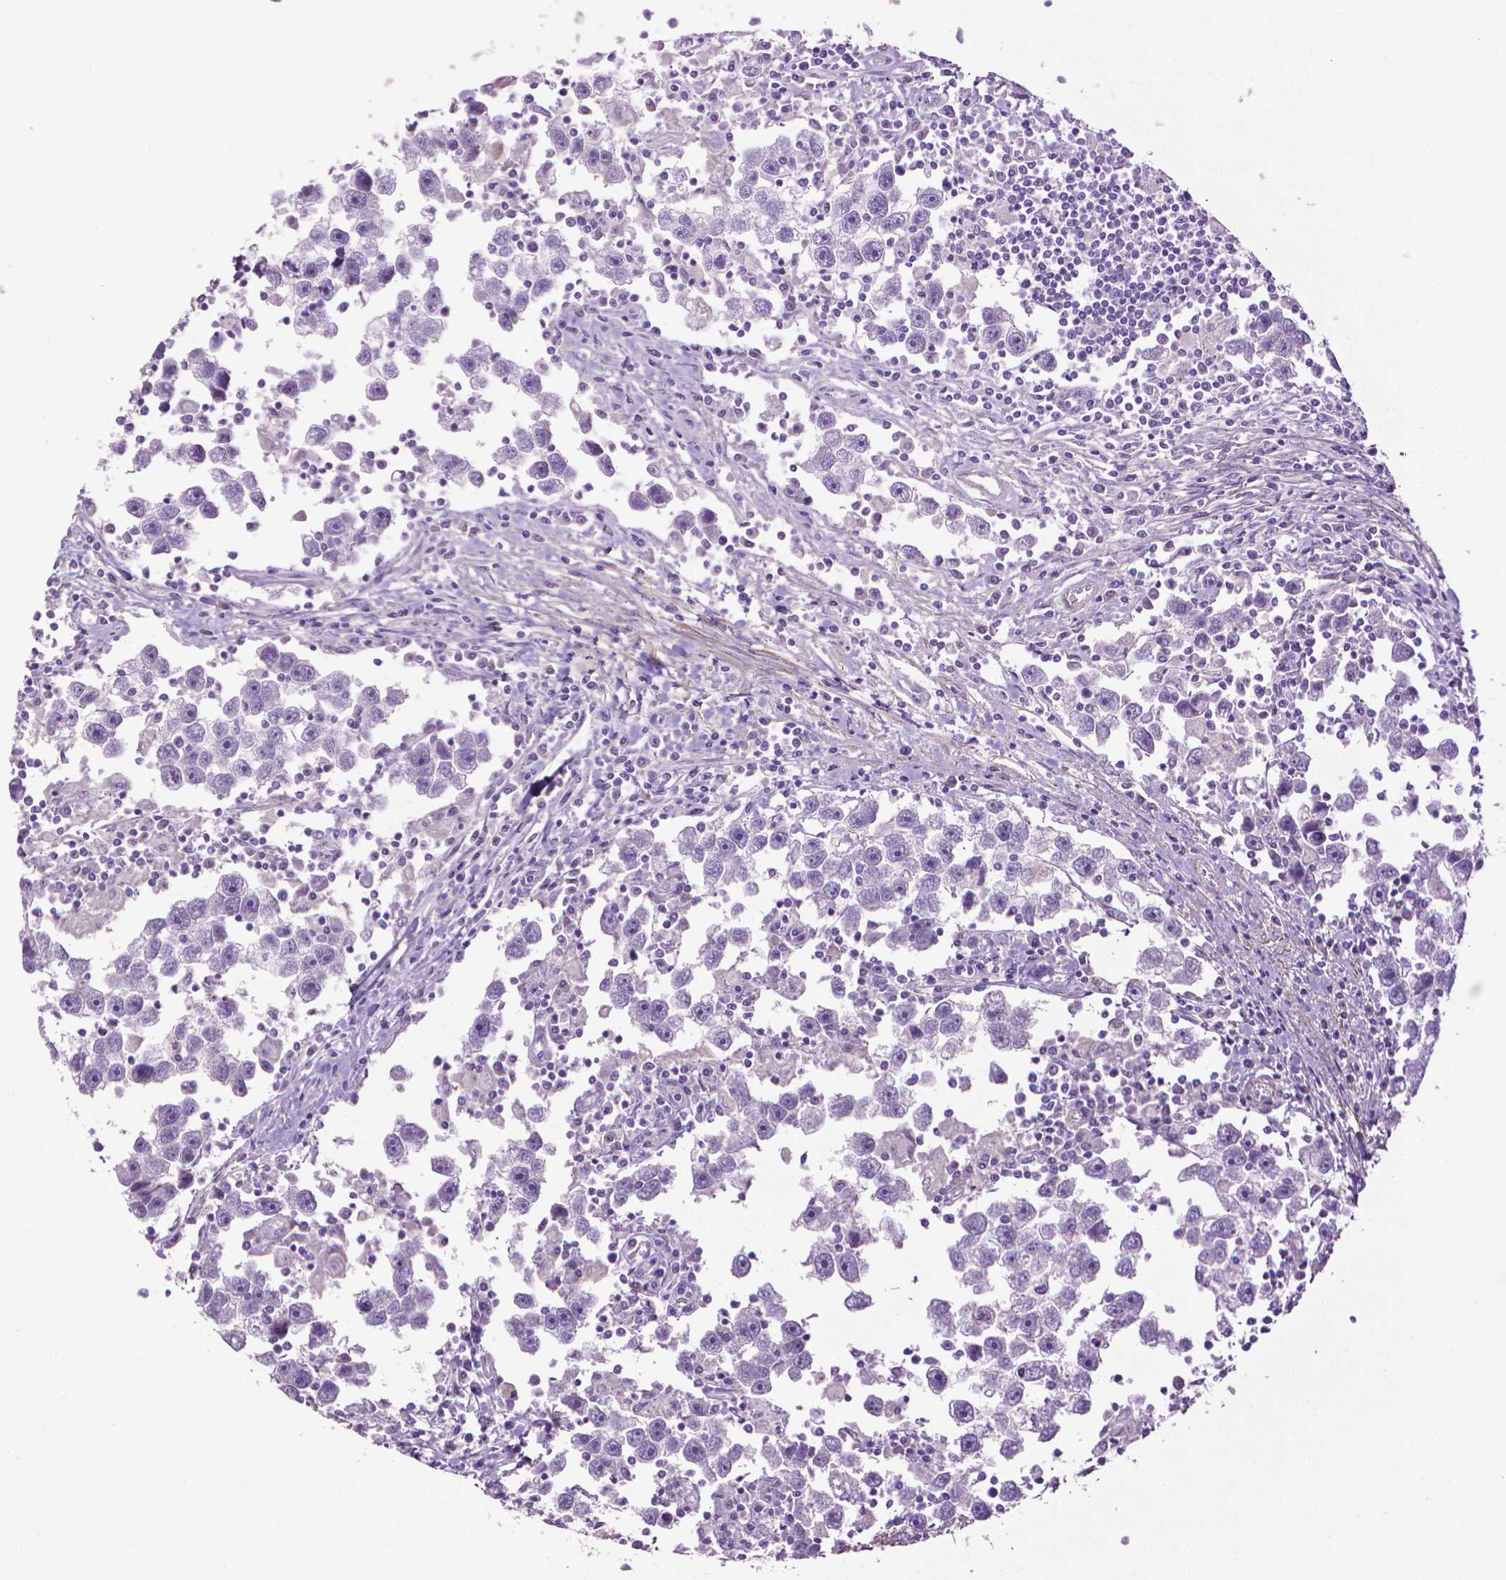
{"staining": {"intensity": "negative", "quantity": "none", "location": "none"}, "tissue": "testis cancer", "cell_type": "Tumor cells", "image_type": "cancer", "snomed": [{"axis": "morphology", "description": "Seminoma, NOS"}, {"axis": "topography", "description": "Testis"}], "caption": "An image of testis seminoma stained for a protein shows no brown staining in tumor cells.", "gene": "AQP10", "patient": {"sex": "male", "age": 30}}